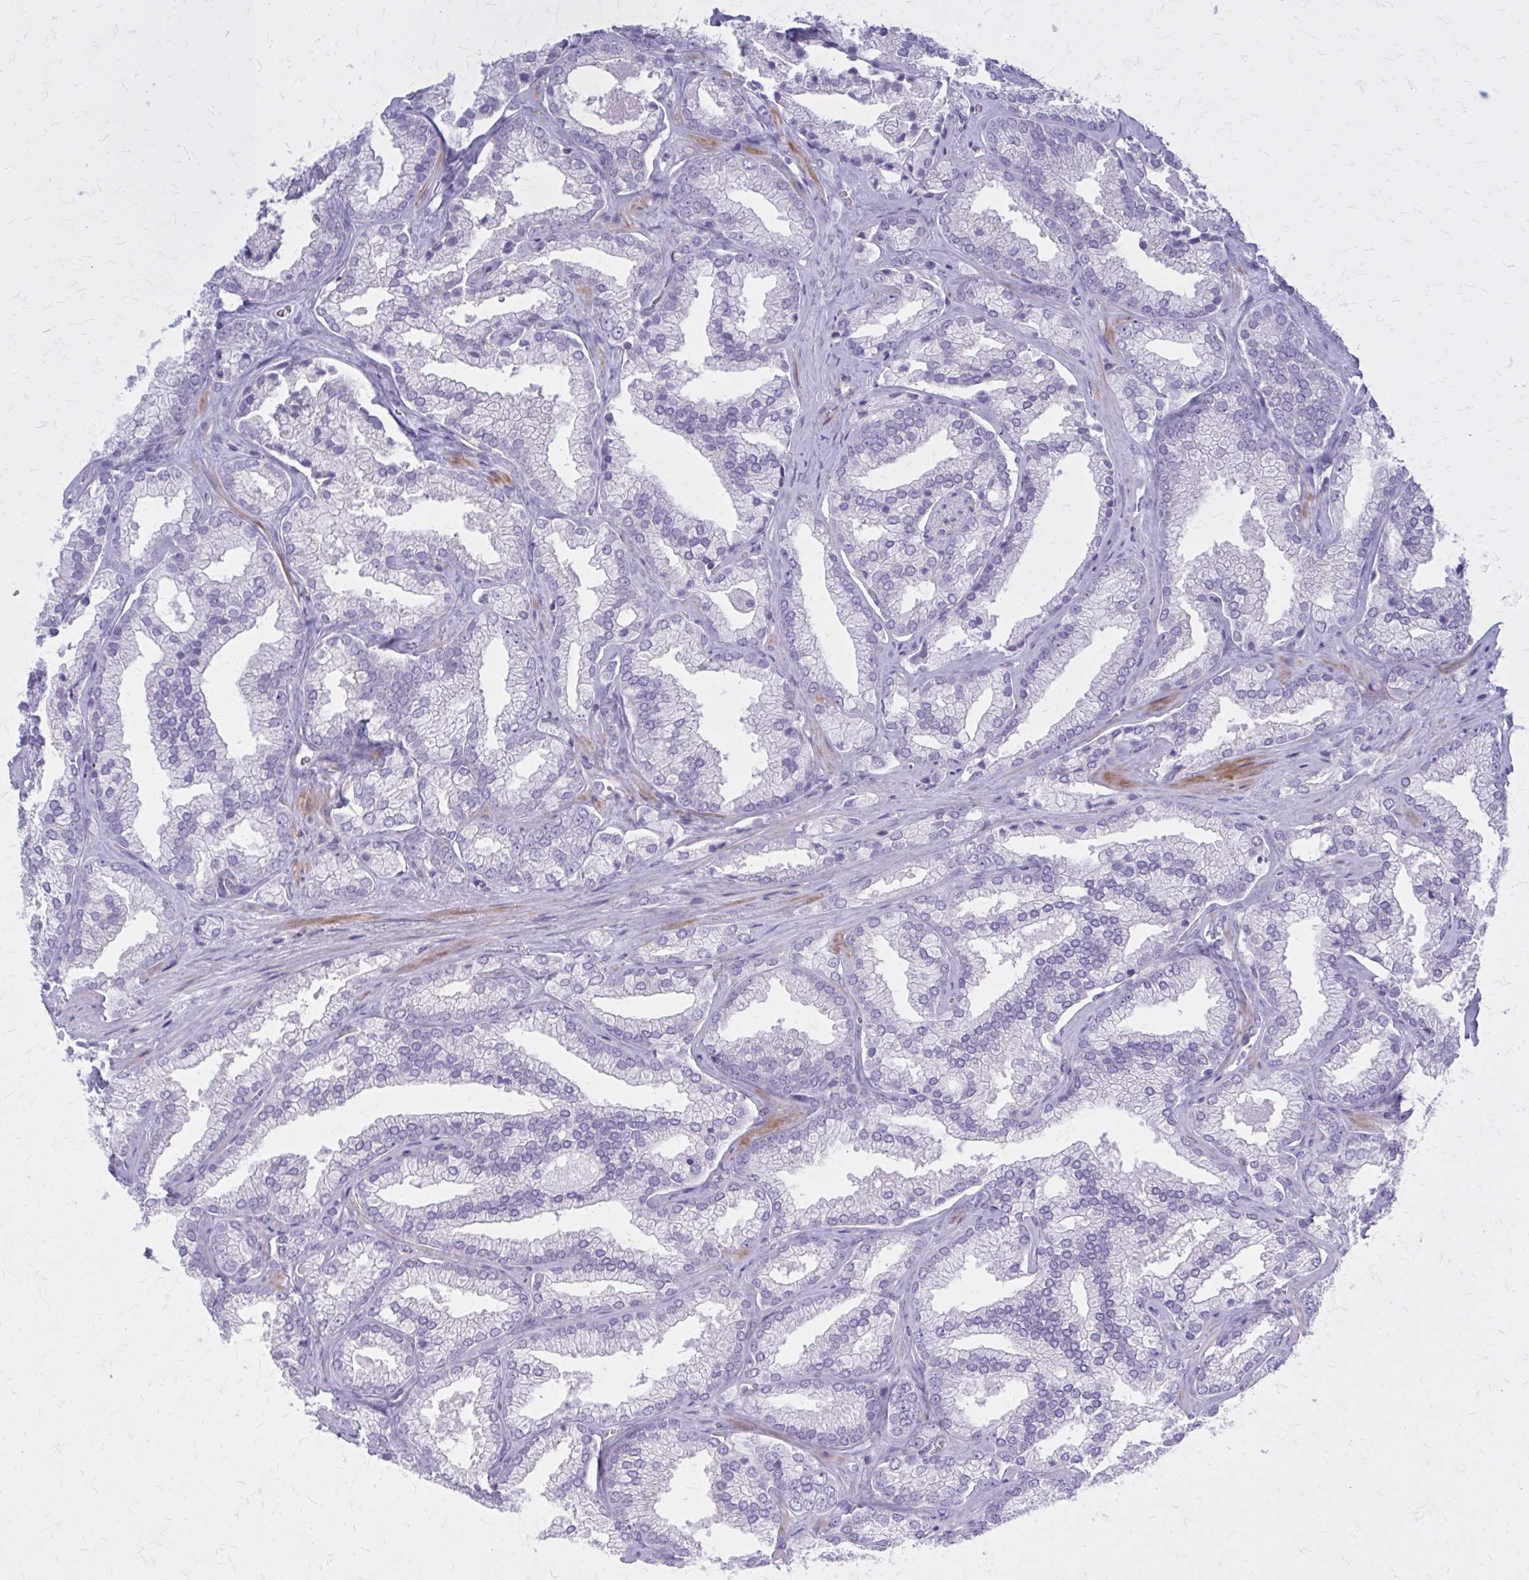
{"staining": {"intensity": "negative", "quantity": "none", "location": "none"}, "tissue": "prostate cancer", "cell_type": "Tumor cells", "image_type": "cancer", "snomed": [{"axis": "morphology", "description": "Adenocarcinoma, High grade"}, {"axis": "topography", "description": "Prostate"}], "caption": "This is an immunohistochemistry image of prostate cancer. There is no positivity in tumor cells.", "gene": "PITPNM1", "patient": {"sex": "male", "age": 68}}